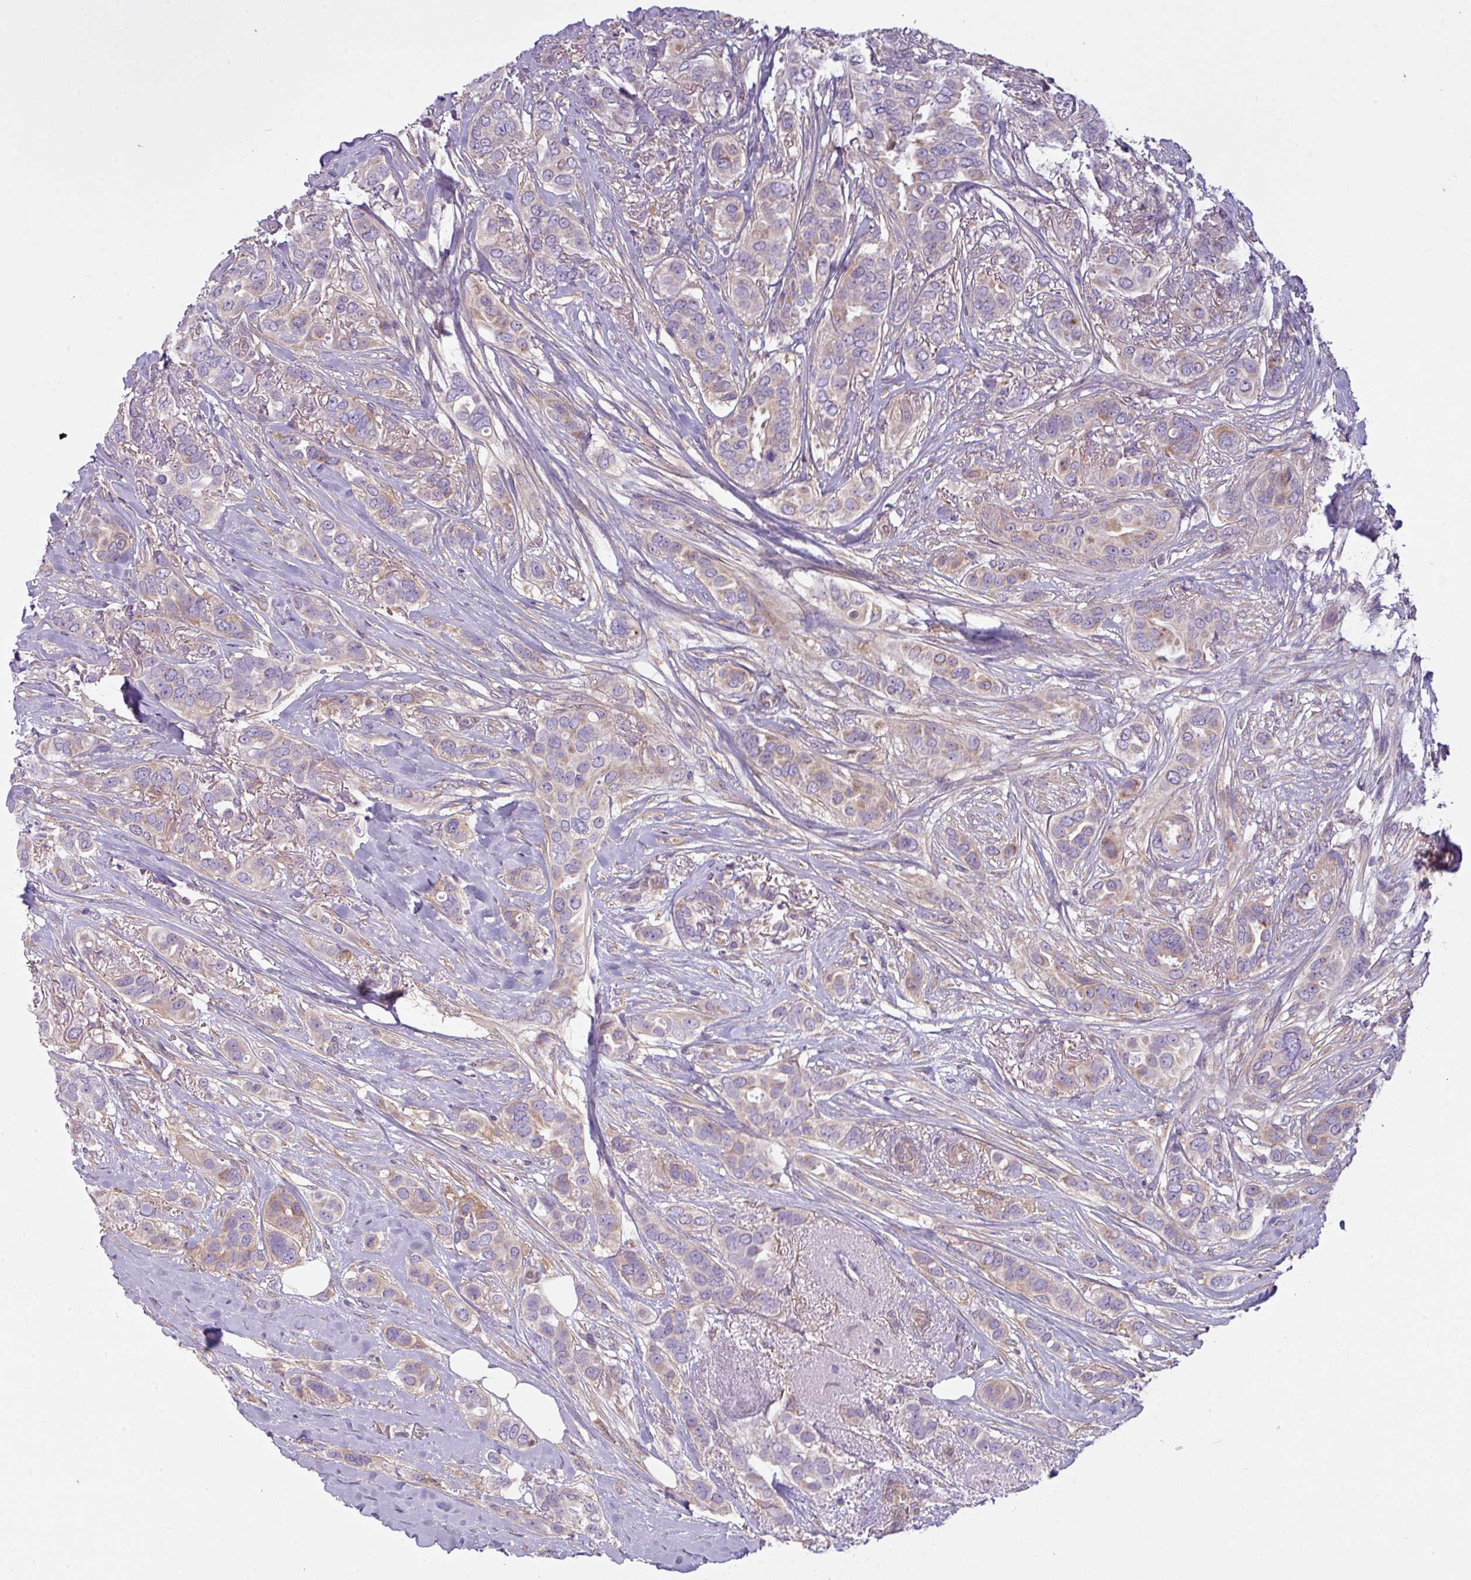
{"staining": {"intensity": "weak", "quantity": "25%-75%", "location": "cytoplasmic/membranous"}, "tissue": "breast cancer", "cell_type": "Tumor cells", "image_type": "cancer", "snomed": [{"axis": "morphology", "description": "Lobular carcinoma"}, {"axis": "topography", "description": "Breast"}], "caption": "A photomicrograph showing weak cytoplasmic/membranous expression in about 25%-75% of tumor cells in breast cancer, as visualized by brown immunohistochemical staining.", "gene": "CAMK2B", "patient": {"sex": "female", "age": 51}}